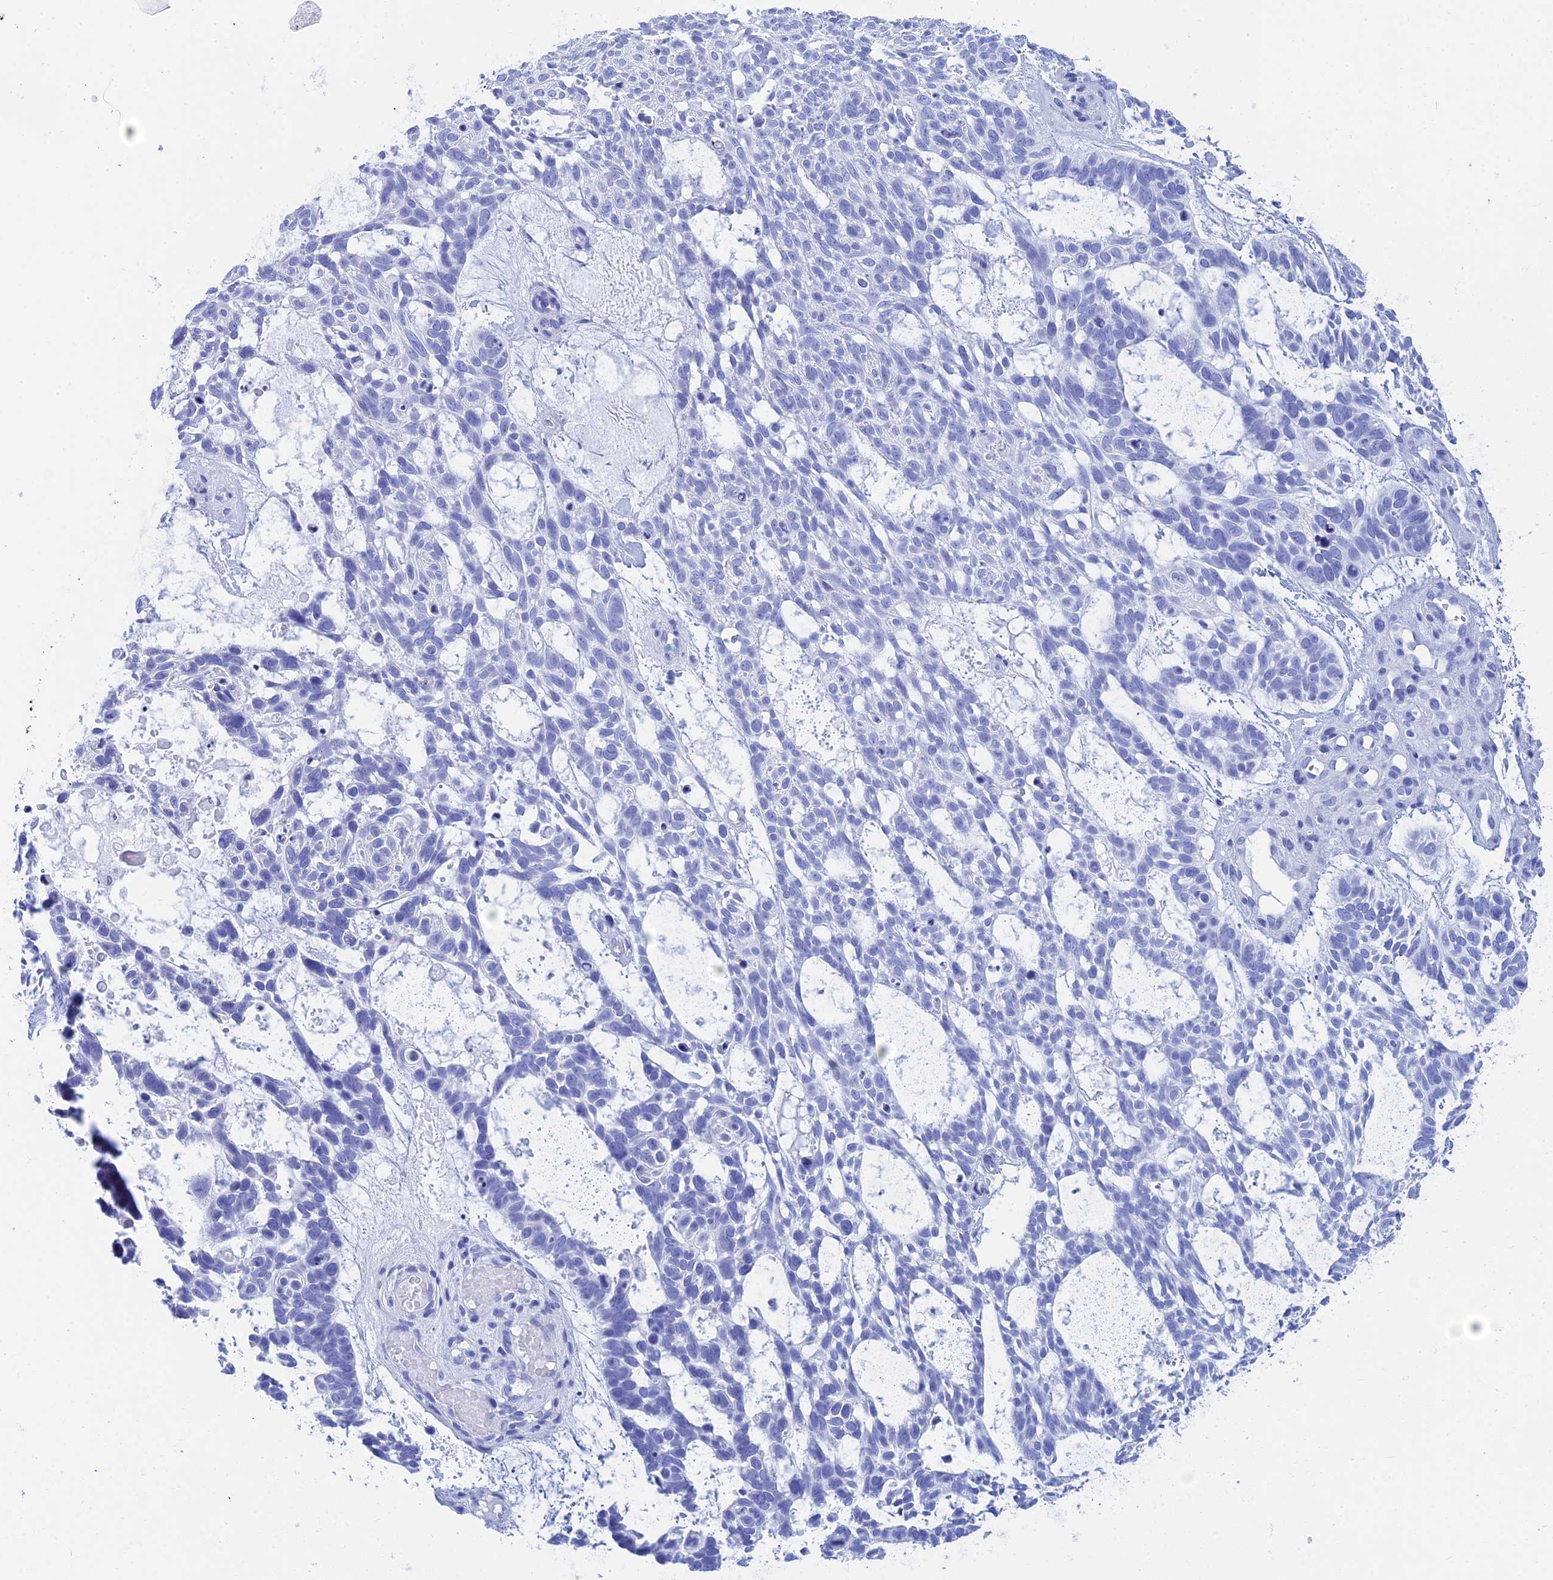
{"staining": {"intensity": "negative", "quantity": "none", "location": "none"}, "tissue": "skin cancer", "cell_type": "Tumor cells", "image_type": "cancer", "snomed": [{"axis": "morphology", "description": "Basal cell carcinoma"}, {"axis": "topography", "description": "Skin"}], "caption": "Immunohistochemical staining of skin cancer (basal cell carcinoma) exhibits no significant expression in tumor cells.", "gene": "TEX101", "patient": {"sex": "male", "age": 88}}